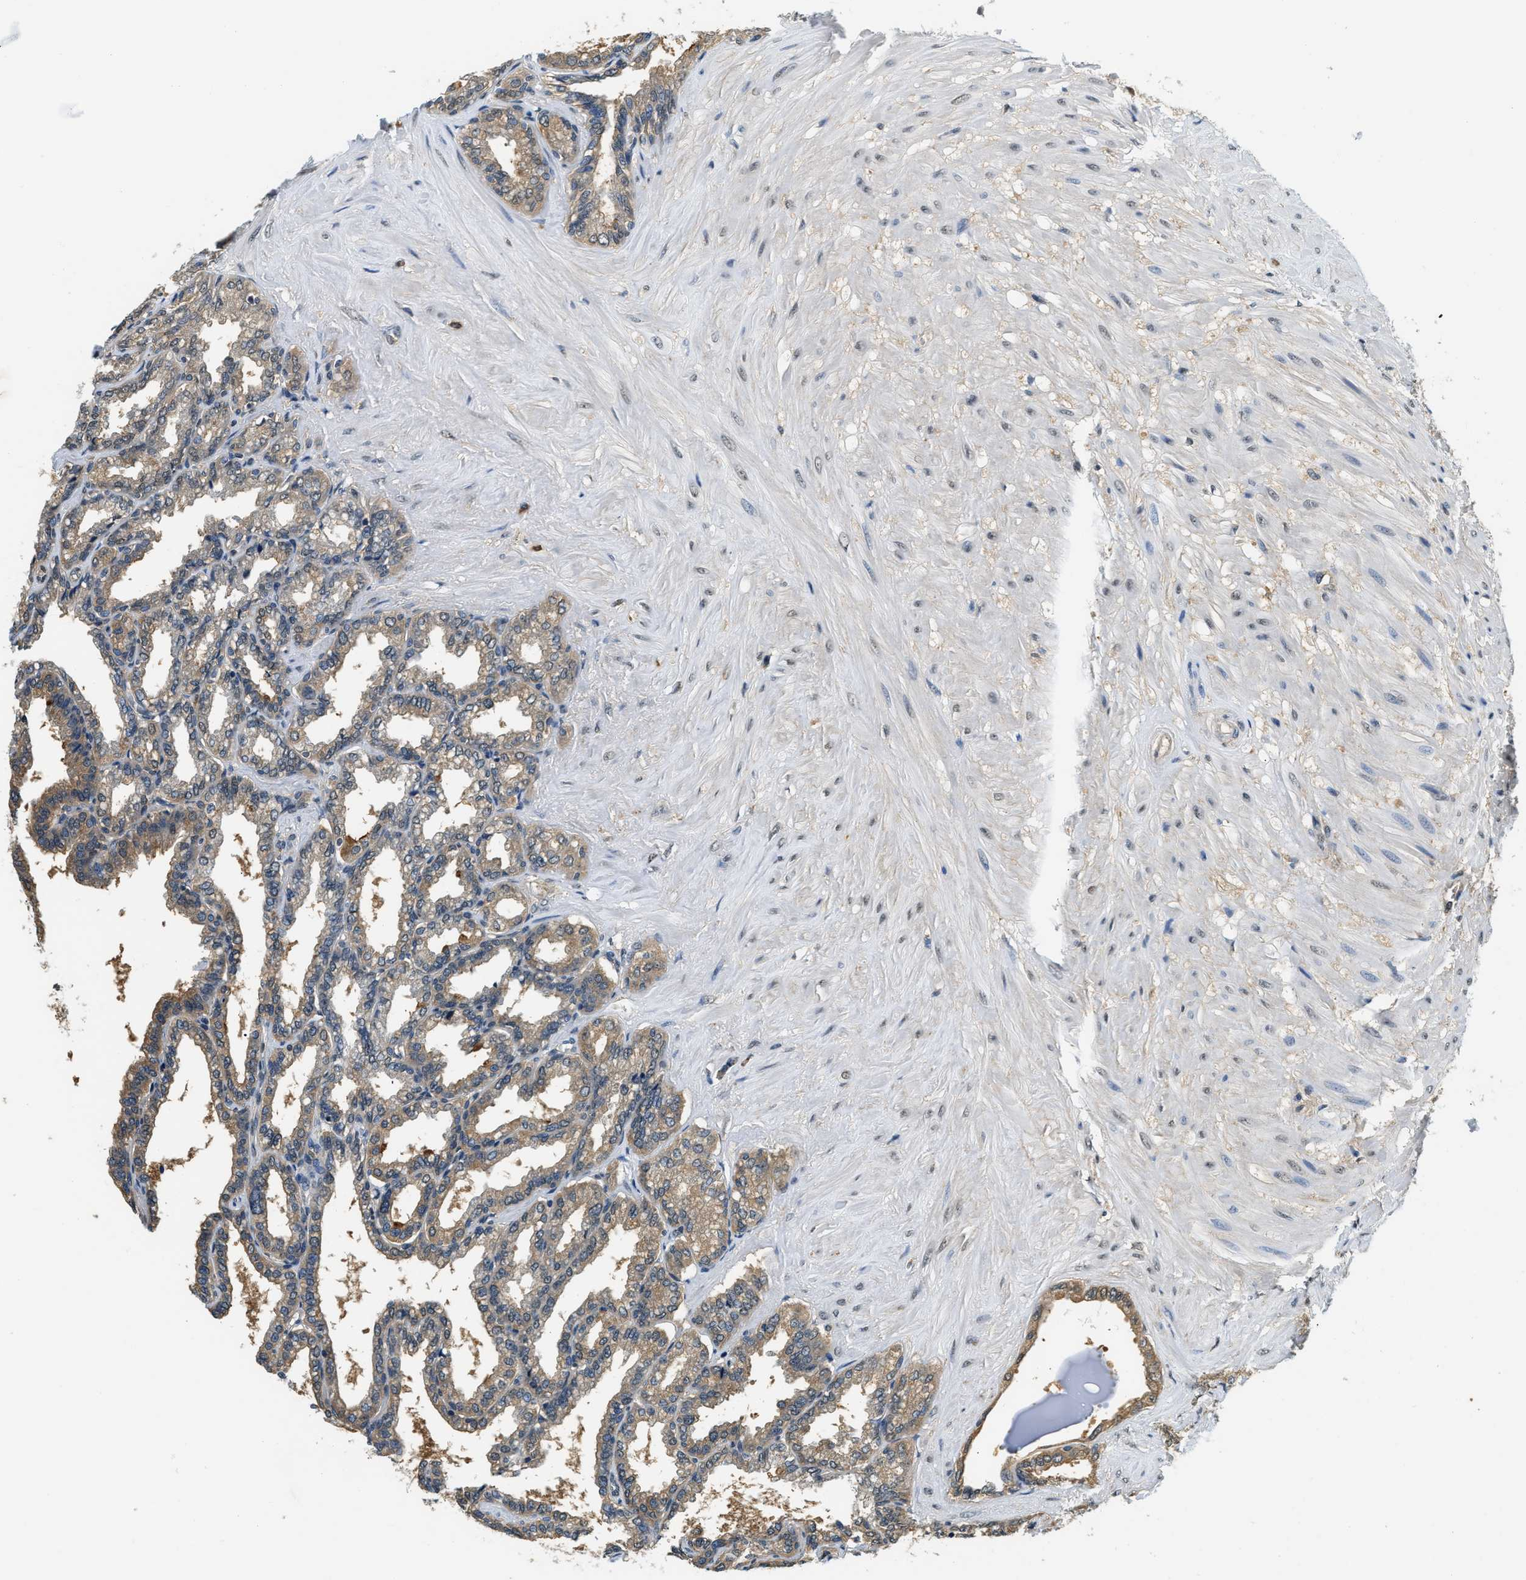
{"staining": {"intensity": "weak", "quantity": ">75%", "location": "cytoplasmic/membranous"}, "tissue": "seminal vesicle", "cell_type": "Glandular cells", "image_type": "normal", "snomed": [{"axis": "morphology", "description": "Normal tissue, NOS"}, {"axis": "topography", "description": "Seminal veicle"}], "caption": "An image of seminal vesicle stained for a protein demonstrates weak cytoplasmic/membranous brown staining in glandular cells. The staining is performed using DAB brown chromogen to label protein expression. The nuclei are counter-stained blue using hematoxylin.", "gene": "BCL7C", "patient": {"sex": "male", "age": 46}}